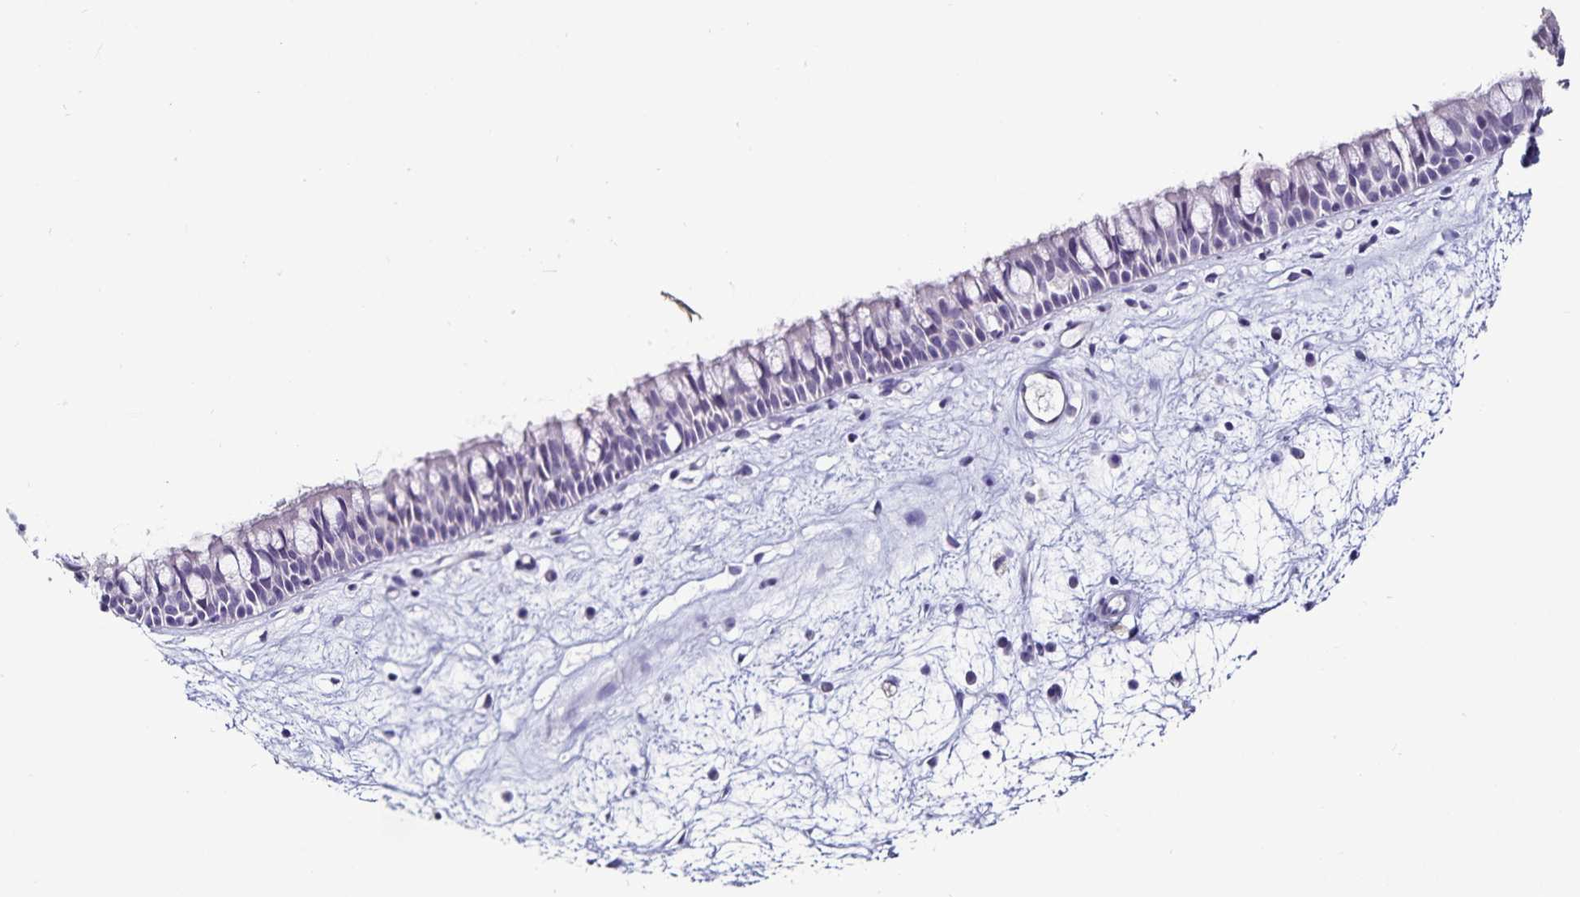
{"staining": {"intensity": "negative", "quantity": "none", "location": "none"}, "tissue": "nasopharynx", "cell_type": "Respiratory epithelial cells", "image_type": "normal", "snomed": [{"axis": "morphology", "description": "Normal tissue, NOS"}, {"axis": "topography", "description": "Nasopharynx"}], "caption": "IHC photomicrograph of normal nasopharynx: nasopharynx stained with DAB displays no significant protein staining in respiratory epithelial cells.", "gene": "TSPAN7", "patient": {"sex": "male", "age": 69}}